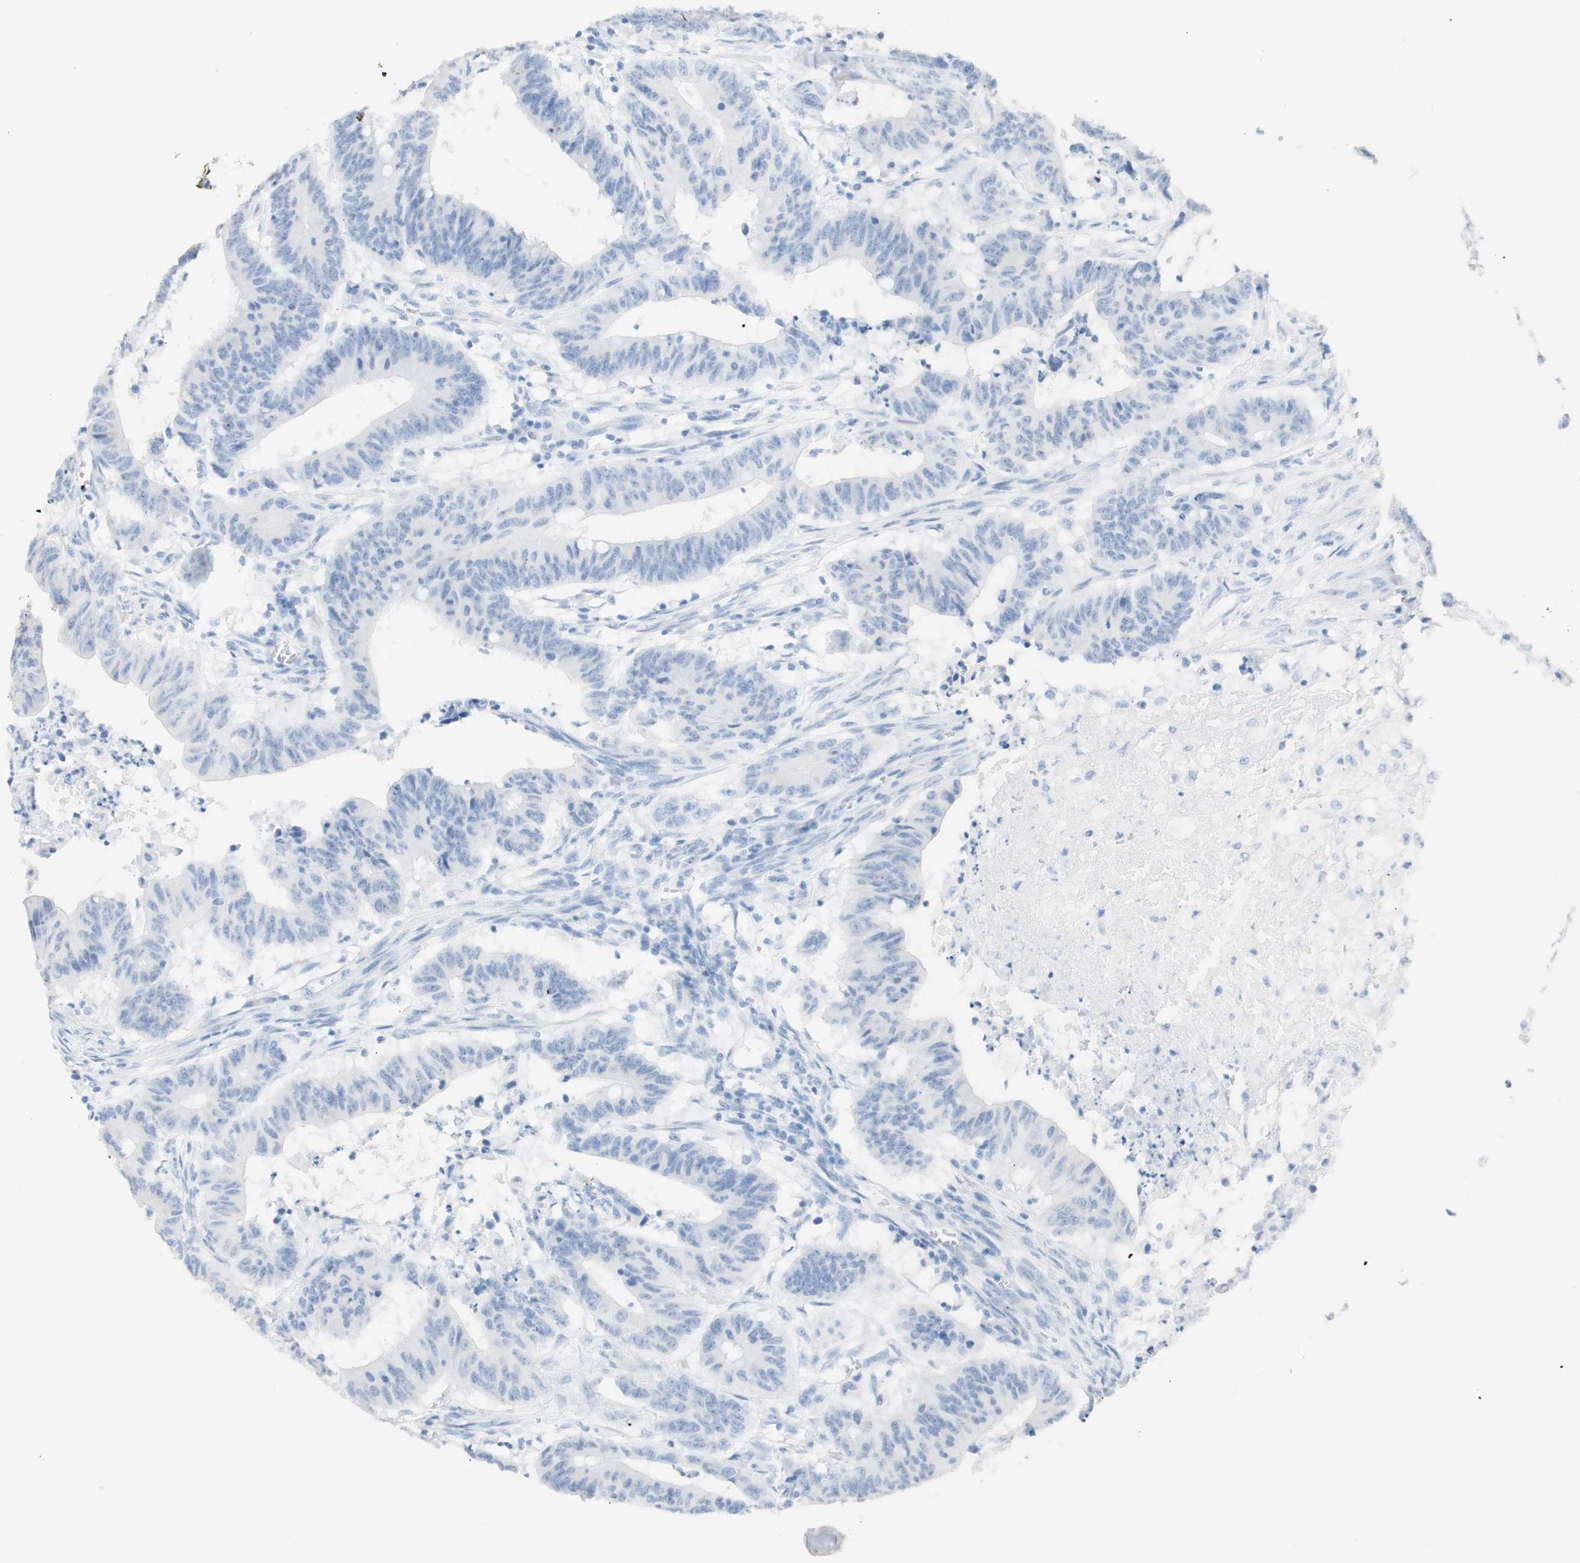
{"staining": {"intensity": "negative", "quantity": "none", "location": "none"}, "tissue": "colorectal cancer", "cell_type": "Tumor cells", "image_type": "cancer", "snomed": [{"axis": "morphology", "description": "Adenocarcinoma, NOS"}, {"axis": "topography", "description": "Colon"}], "caption": "DAB immunohistochemical staining of human colorectal cancer displays no significant staining in tumor cells.", "gene": "TPO", "patient": {"sex": "male", "age": 45}}